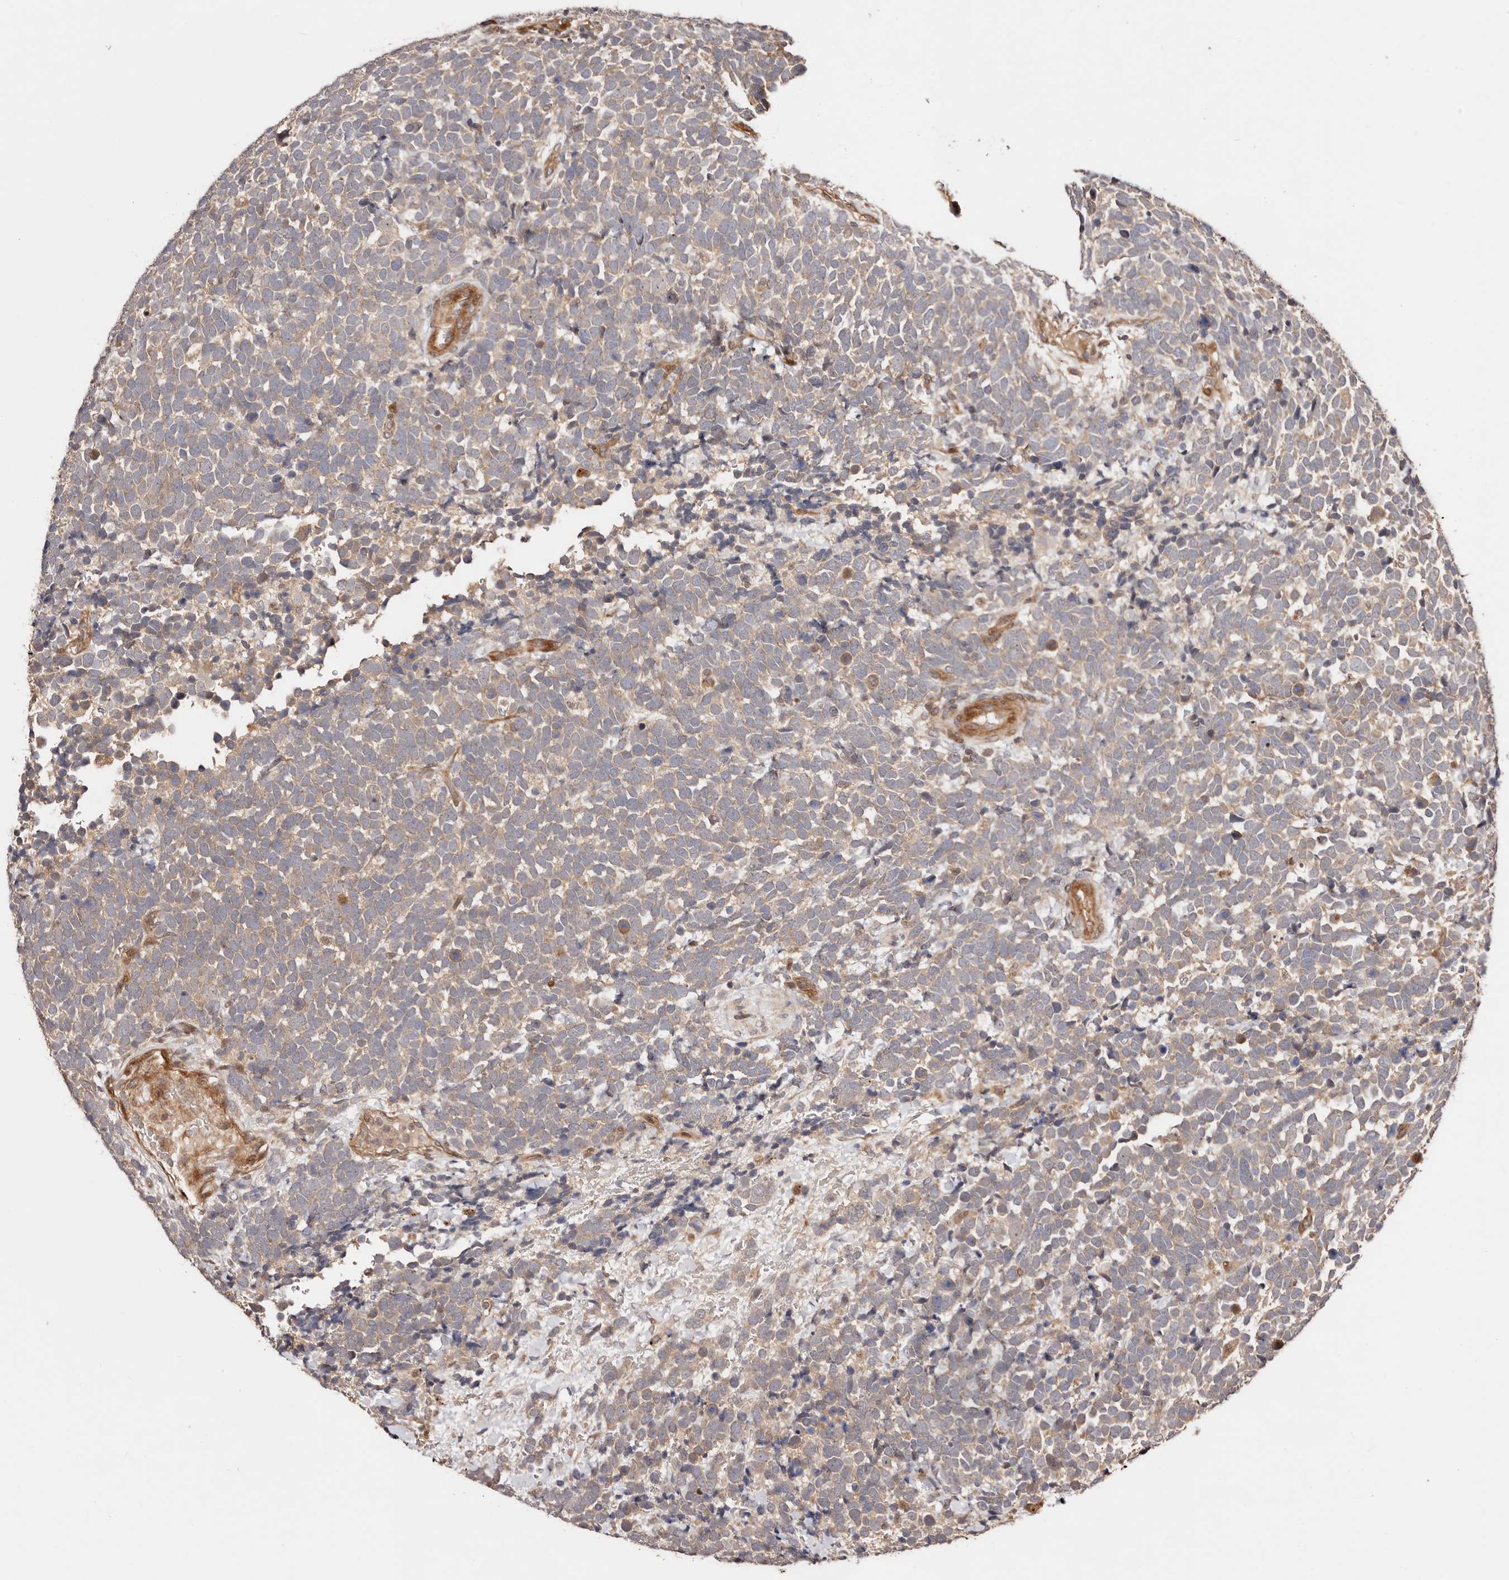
{"staining": {"intensity": "weak", "quantity": ">75%", "location": "cytoplasmic/membranous"}, "tissue": "urothelial cancer", "cell_type": "Tumor cells", "image_type": "cancer", "snomed": [{"axis": "morphology", "description": "Urothelial carcinoma, High grade"}, {"axis": "topography", "description": "Urinary bladder"}], "caption": "A high-resolution image shows immunohistochemistry staining of urothelial cancer, which exhibits weak cytoplasmic/membranous staining in approximately >75% of tumor cells.", "gene": "PTPN22", "patient": {"sex": "female", "age": 82}}